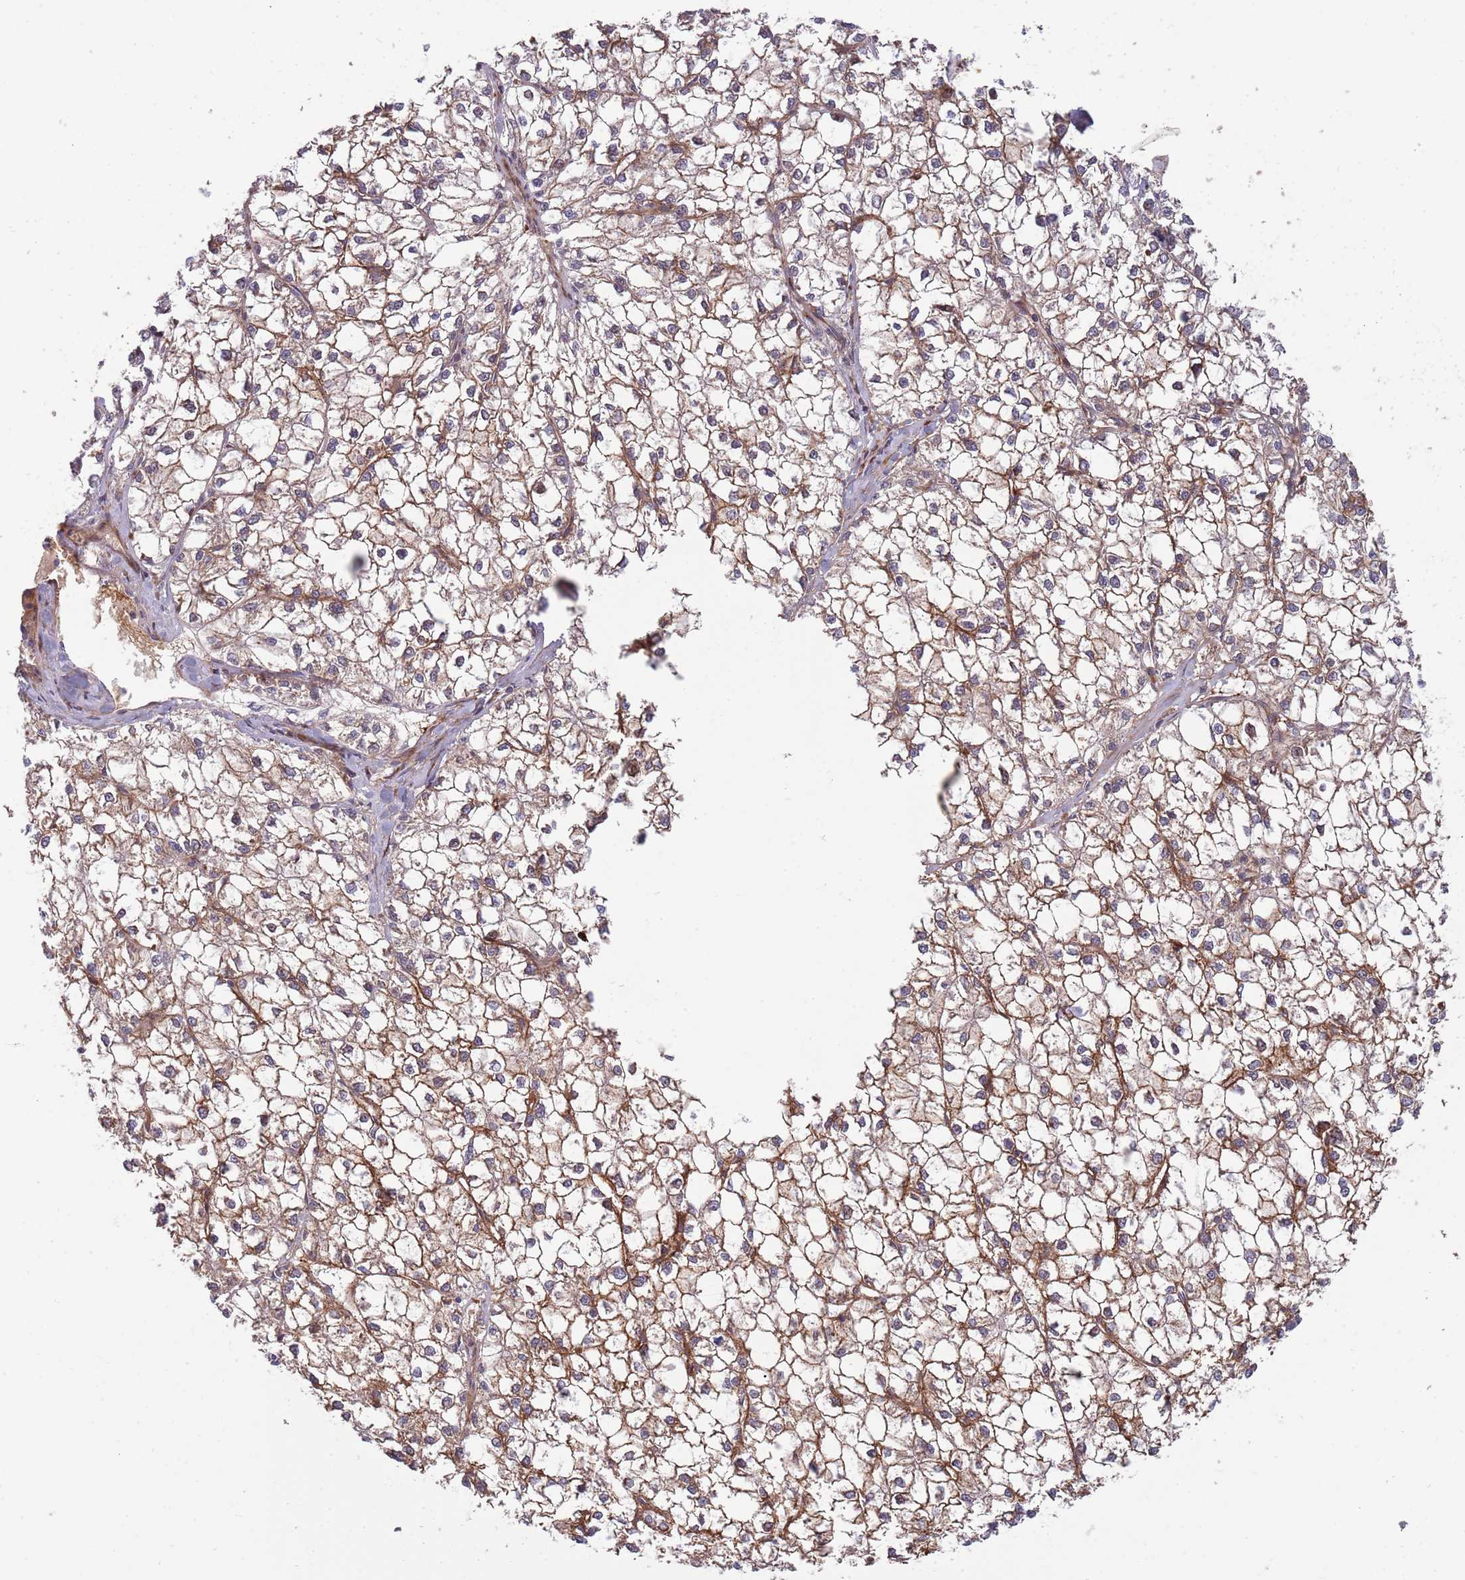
{"staining": {"intensity": "moderate", "quantity": ">75%", "location": "cytoplasmic/membranous"}, "tissue": "liver cancer", "cell_type": "Tumor cells", "image_type": "cancer", "snomed": [{"axis": "morphology", "description": "Carcinoma, Hepatocellular, NOS"}, {"axis": "topography", "description": "Liver"}], "caption": "About >75% of tumor cells in liver hepatocellular carcinoma reveal moderate cytoplasmic/membranous protein expression as visualized by brown immunohistochemical staining.", "gene": "NT5DC4", "patient": {"sex": "female", "age": 43}}